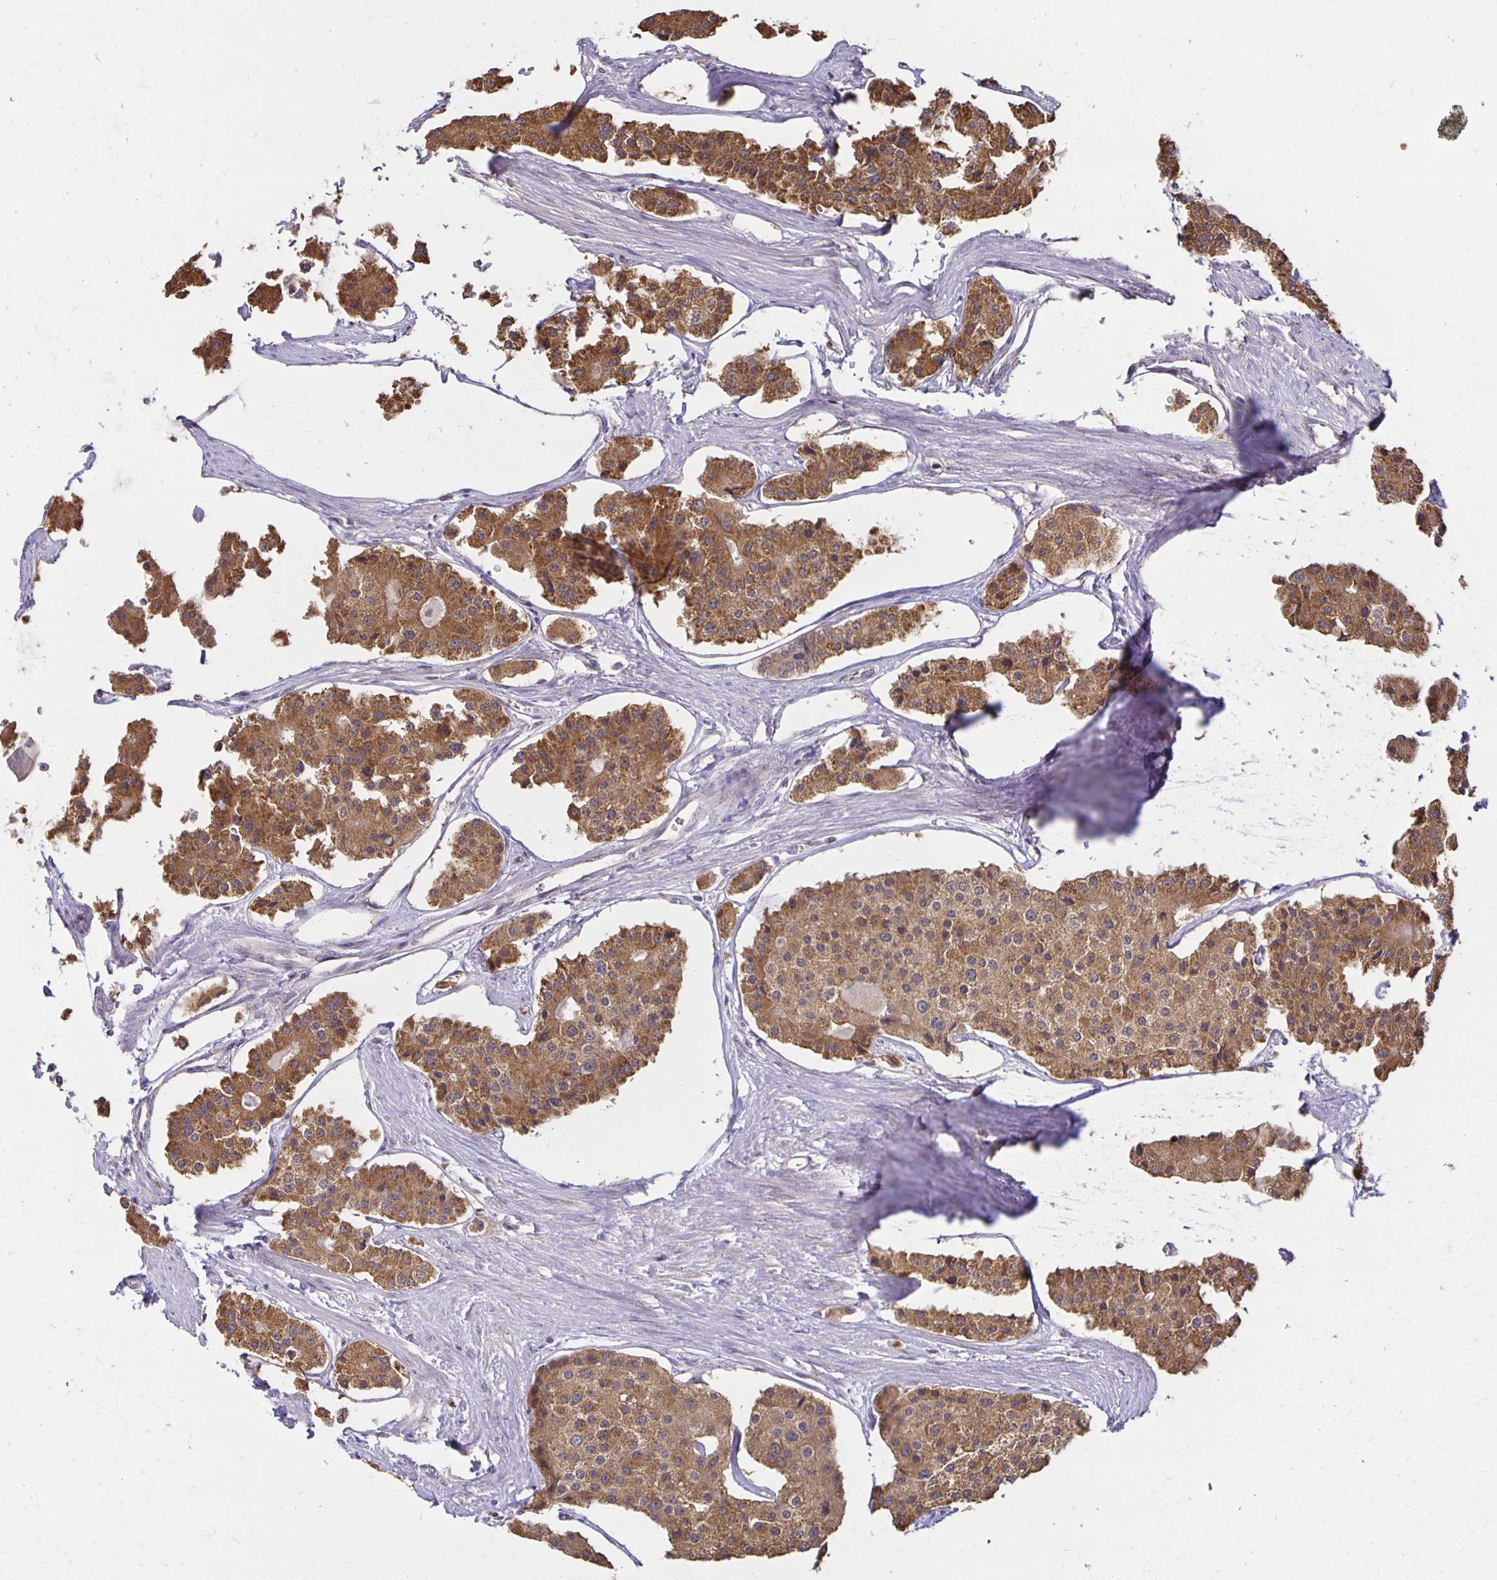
{"staining": {"intensity": "moderate", "quantity": ">75%", "location": "cytoplasmic/membranous"}, "tissue": "carcinoid", "cell_type": "Tumor cells", "image_type": "cancer", "snomed": [{"axis": "morphology", "description": "Carcinoid, malignant, NOS"}, {"axis": "topography", "description": "Small intestine"}], "caption": "This is a micrograph of immunohistochemistry (IHC) staining of malignant carcinoid, which shows moderate expression in the cytoplasmic/membranous of tumor cells.", "gene": "MIEN1", "patient": {"sex": "female", "age": 65}}